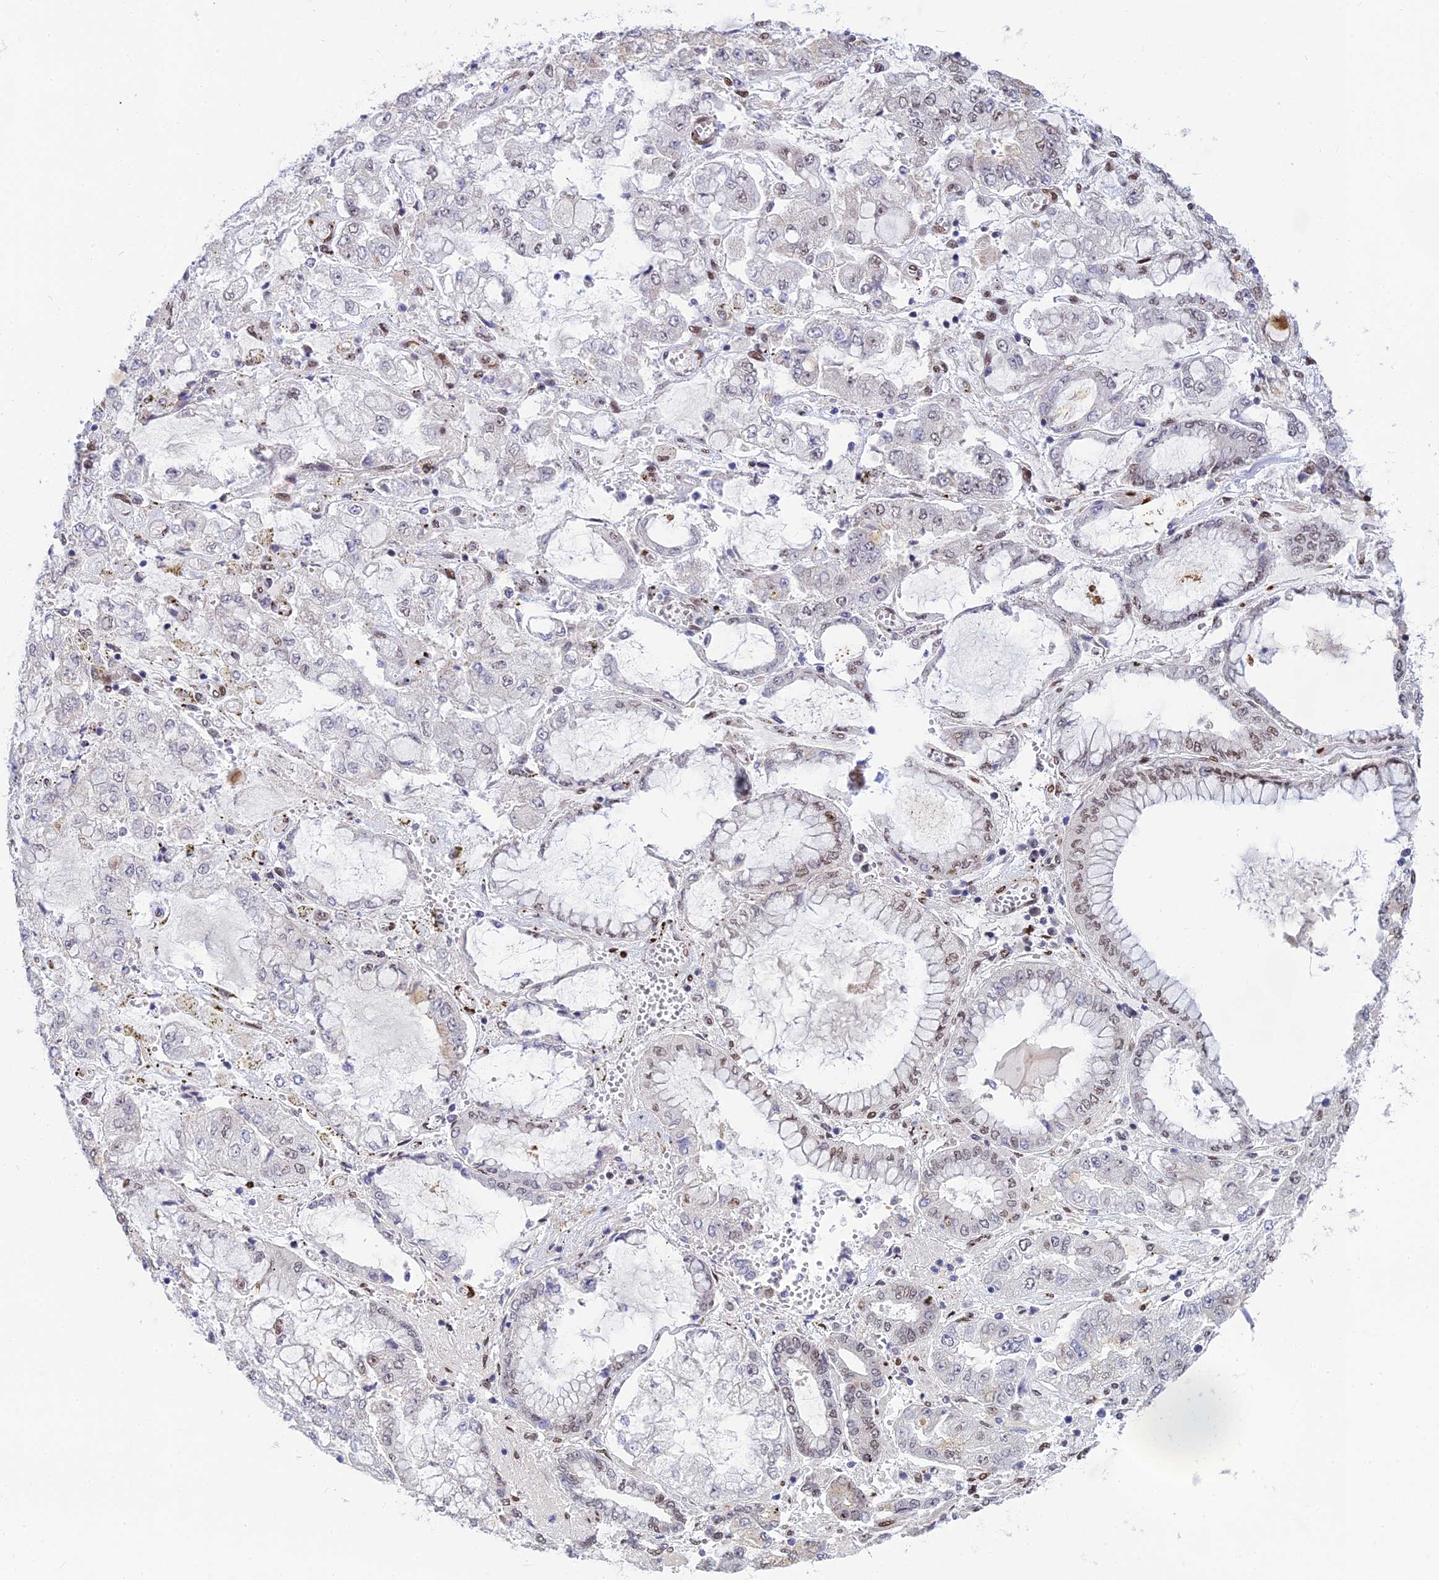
{"staining": {"intensity": "negative", "quantity": "none", "location": "none"}, "tissue": "stomach cancer", "cell_type": "Tumor cells", "image_type": "cancer", "snomed": [{"axis": "morphology", "description": "Adenocarcinoma, NOS"}, {"axis": "topography", "description": "Stomach"}], "caption": "Immunohistochemistry of human stomach adenocarcinoma demonstrates no staining in tumor cells. Brightfield microscopy of immunohistochemistry stained with DAB (3,3'-diaminobenzidine) (brown) and hematoxylin (blue), captured at high magnification.", "gene": "CLK4", "patient": {"sex": "male", "age": 76}}